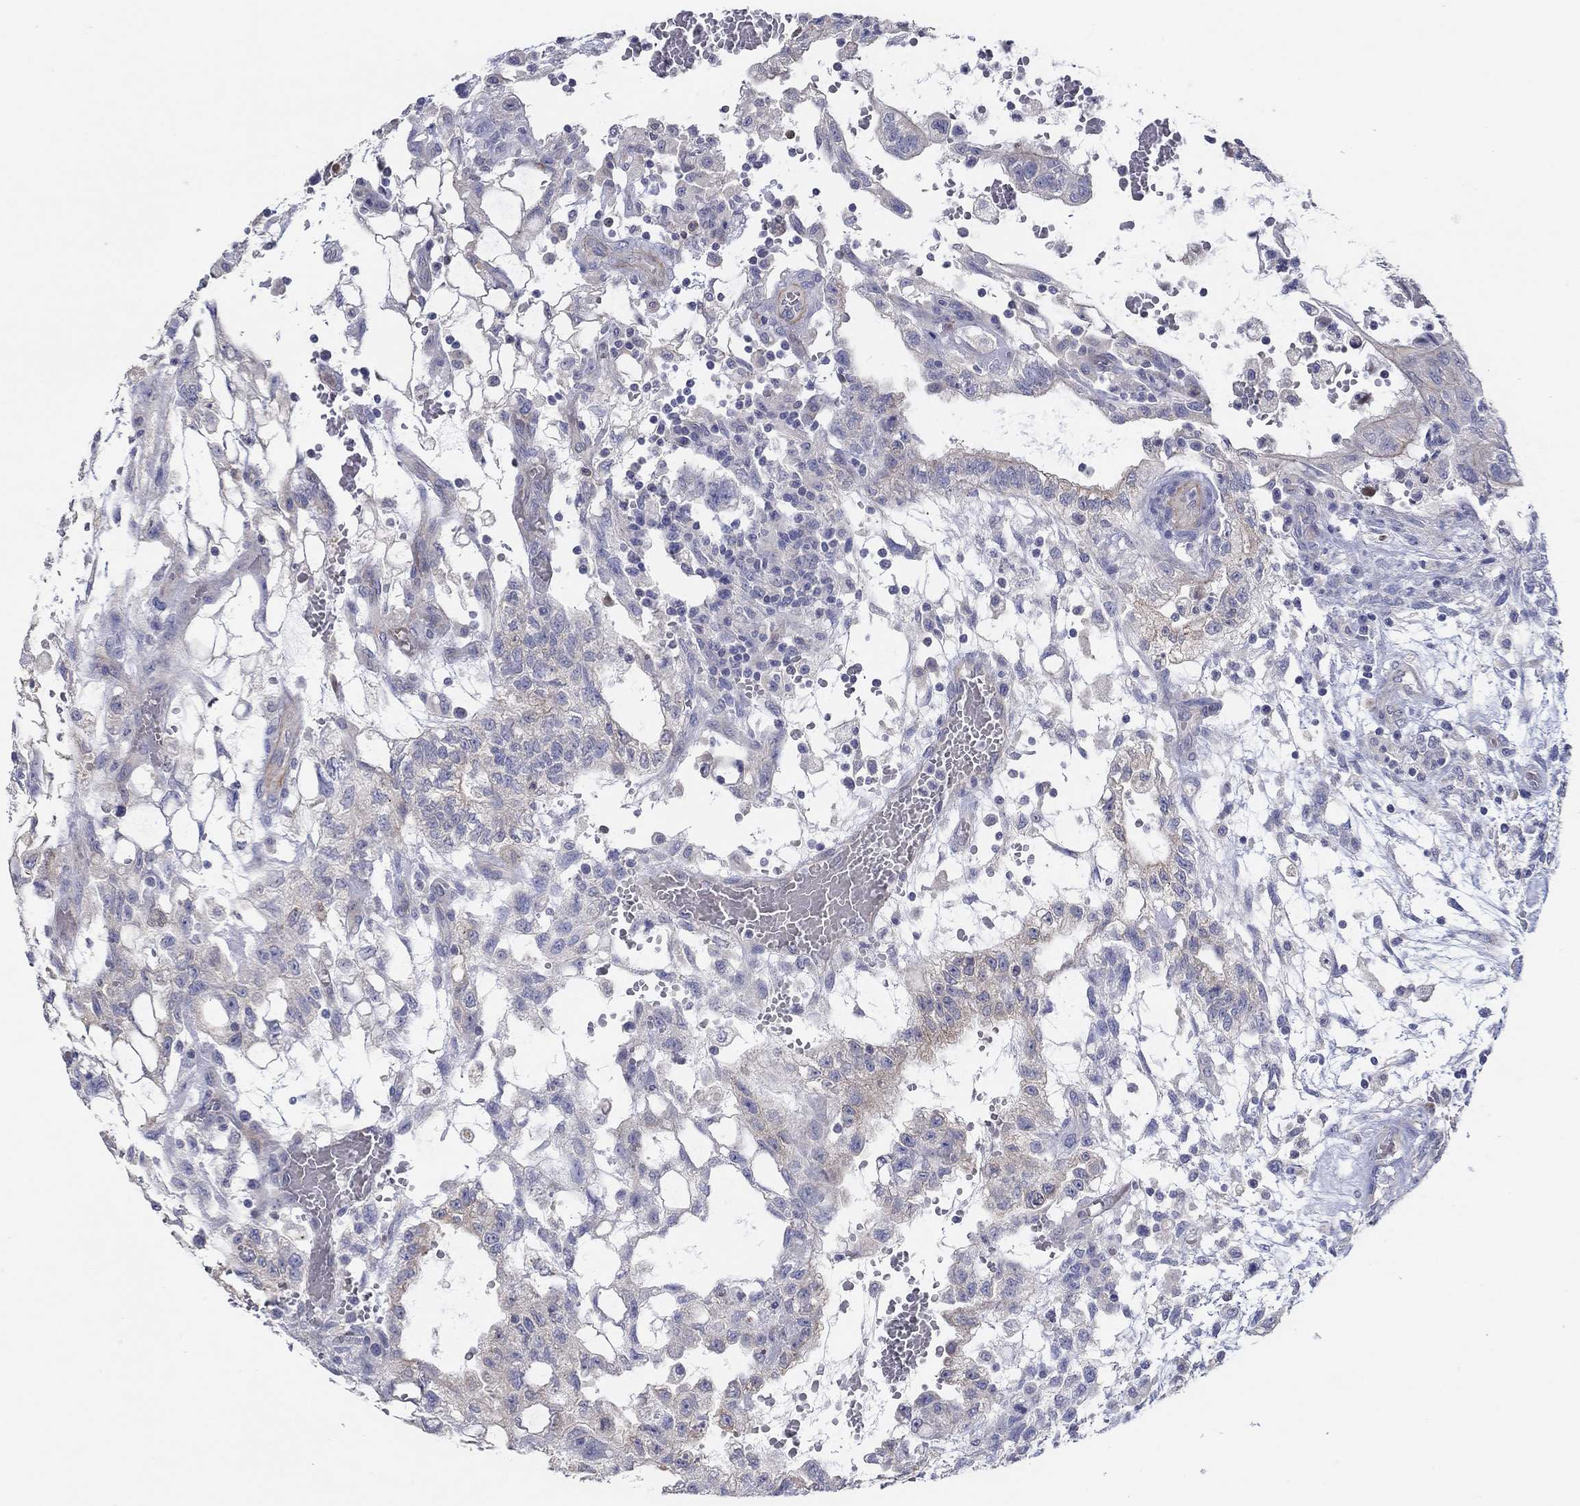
{"staining": {"intensity": "negative", "quantity": "none", "location": "none"}, "tissue": "testis cancer", "cell_type": "Tumor cells", "image_type": "cancer", "snomed": [{"axis": "morphology", "description": "Carcinoma, Embryonal, NOS"}, {"axis": "topography", "description": "Testis"}], "caption": "Immunohistochemical staining of testis cancer (embryonal carcinoma) shows no significant staining in tumor cells.", "gene": "ERMP1", "patient": {"sex": "male", "age": 32}}